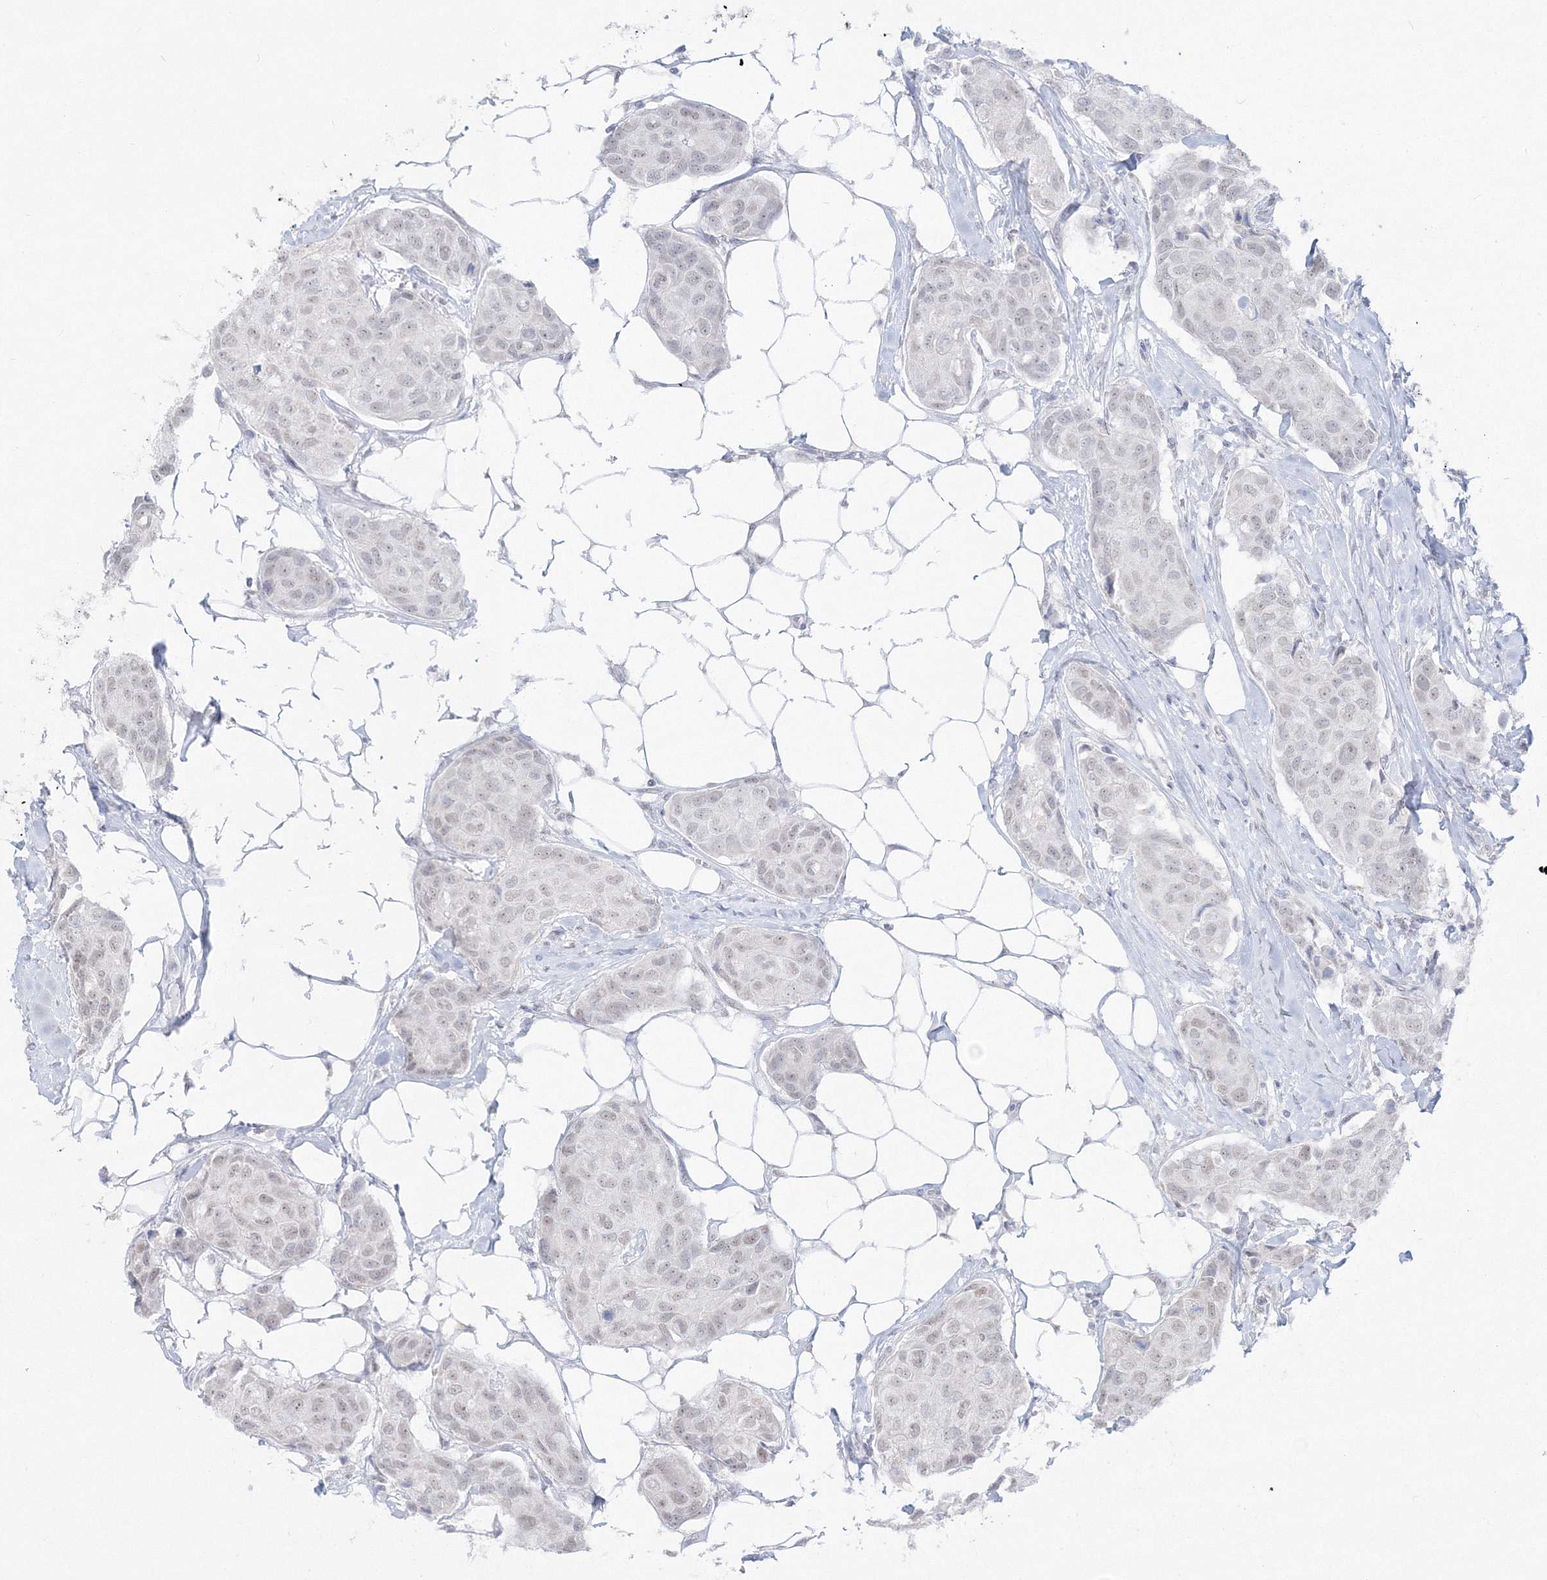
{"staining": {"intensity": "negative", "quantity": "none", "location": "none"}, "tissue": "breast cancer", "cell_type": "Tumor cells", "image_type": "cancer", "snomed": [{"axis": "morphology", "description": "Duct carcinoma"}, {"axis": "topography", "description": "Breast"}], "caption": "The histopathology image displays no staining of tumor cells in breast cancer. (DAB (3,3'-diaminobenzidine) immunohistochemistry (IHC), high magnification).", "gene": "PPP4R2", "patient": {"sex": "female", "age": 80}}